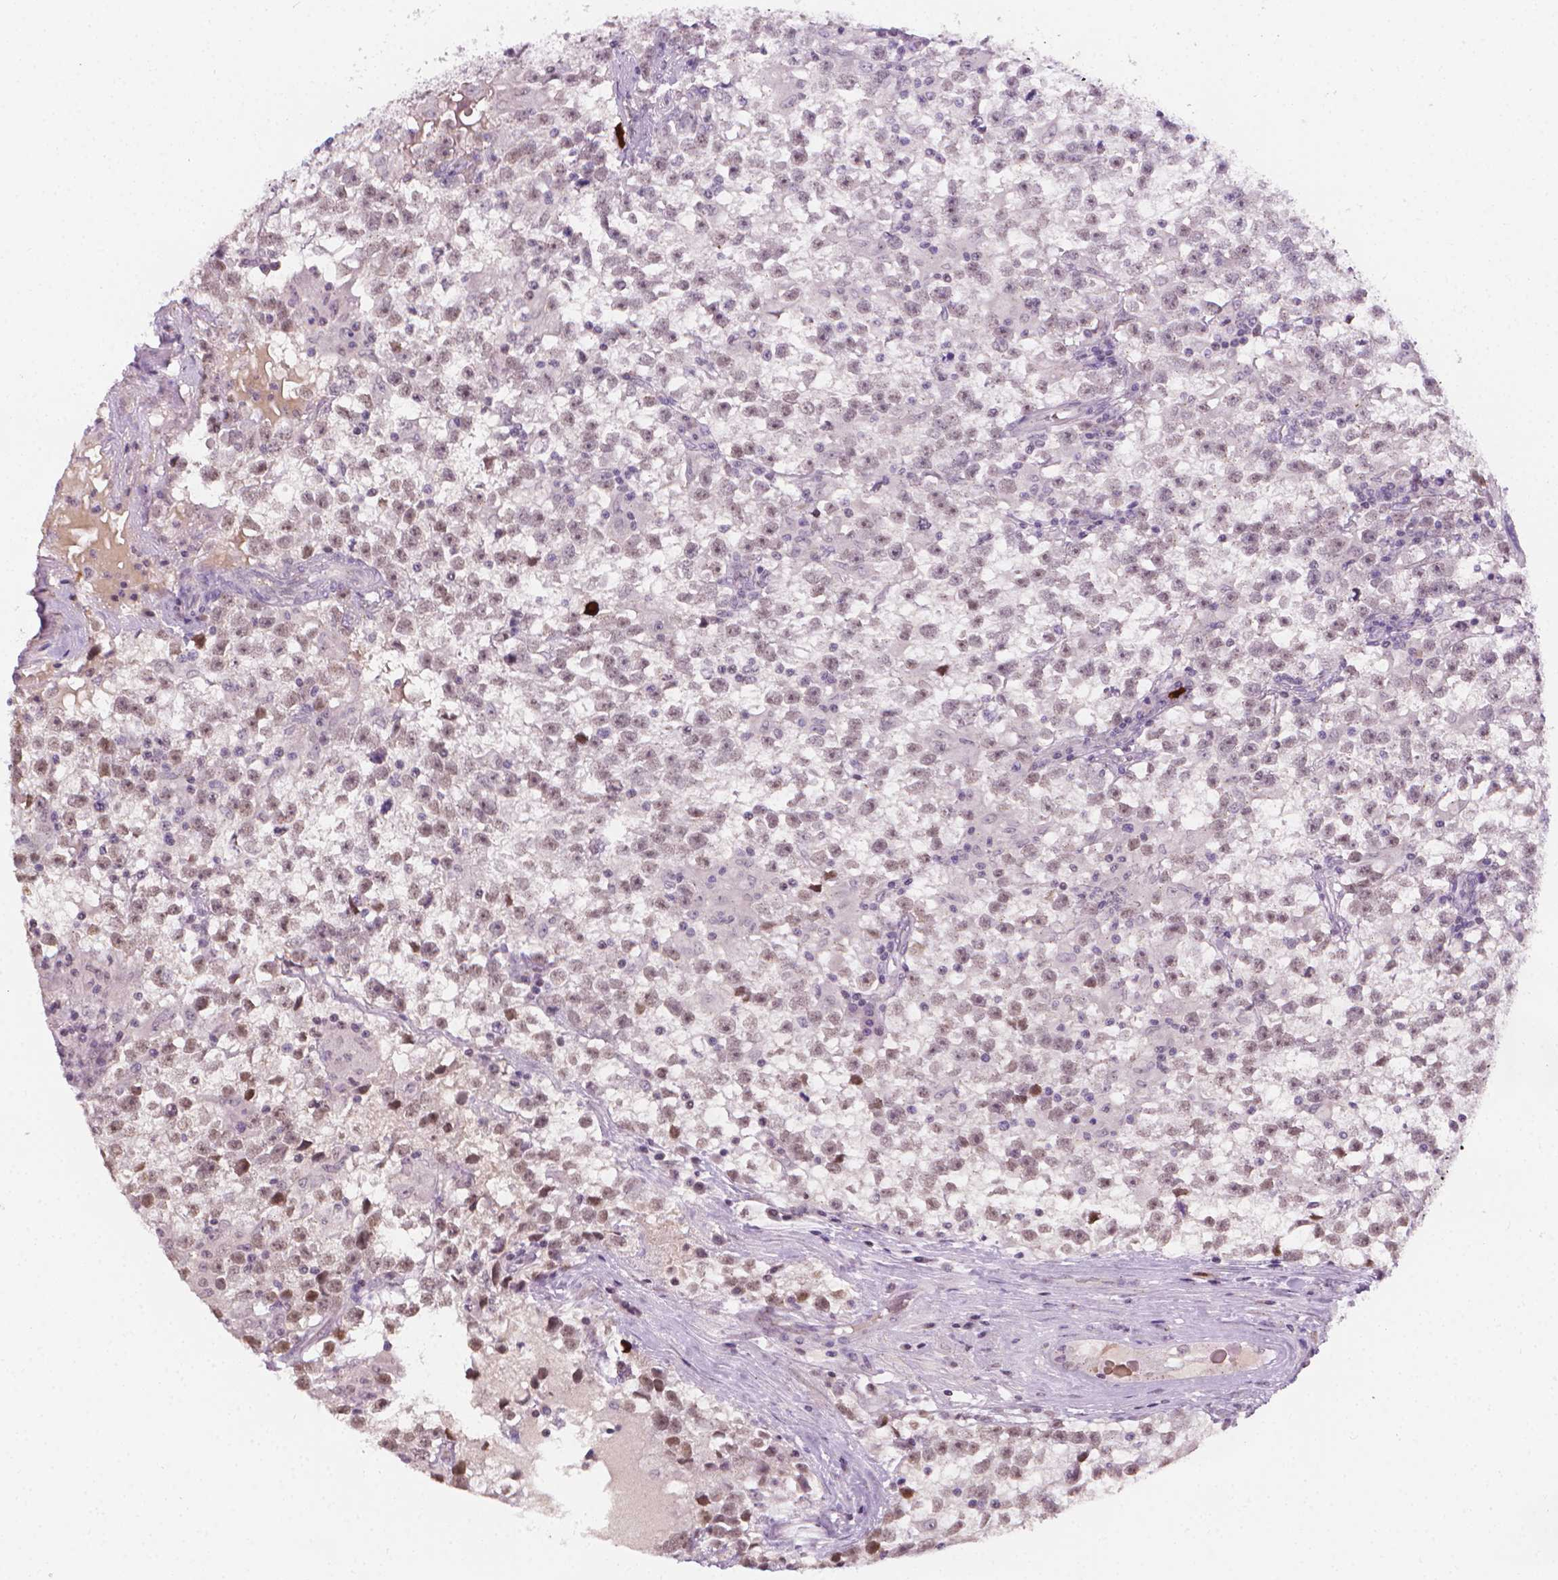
{"staining": {"intensity": "weak", "quantity": "25%-75%", "location": "nuclear"}, "tissue": "testis cancer", "cell_type": "Tumor cells", "image_type": "cancer", "snomed": [{"axis": "morphology", "description": "Seminoma, NOS"}, {"axis": "topography", "description": "Testis"}], "caption": "This is a photomicrograph of immunohistochemistry staining of testis cancer, which shows weak expression in the nuclear of tumor cells.", "gene": "NCAN", "patient": {"sex": "male", "age": 31}}